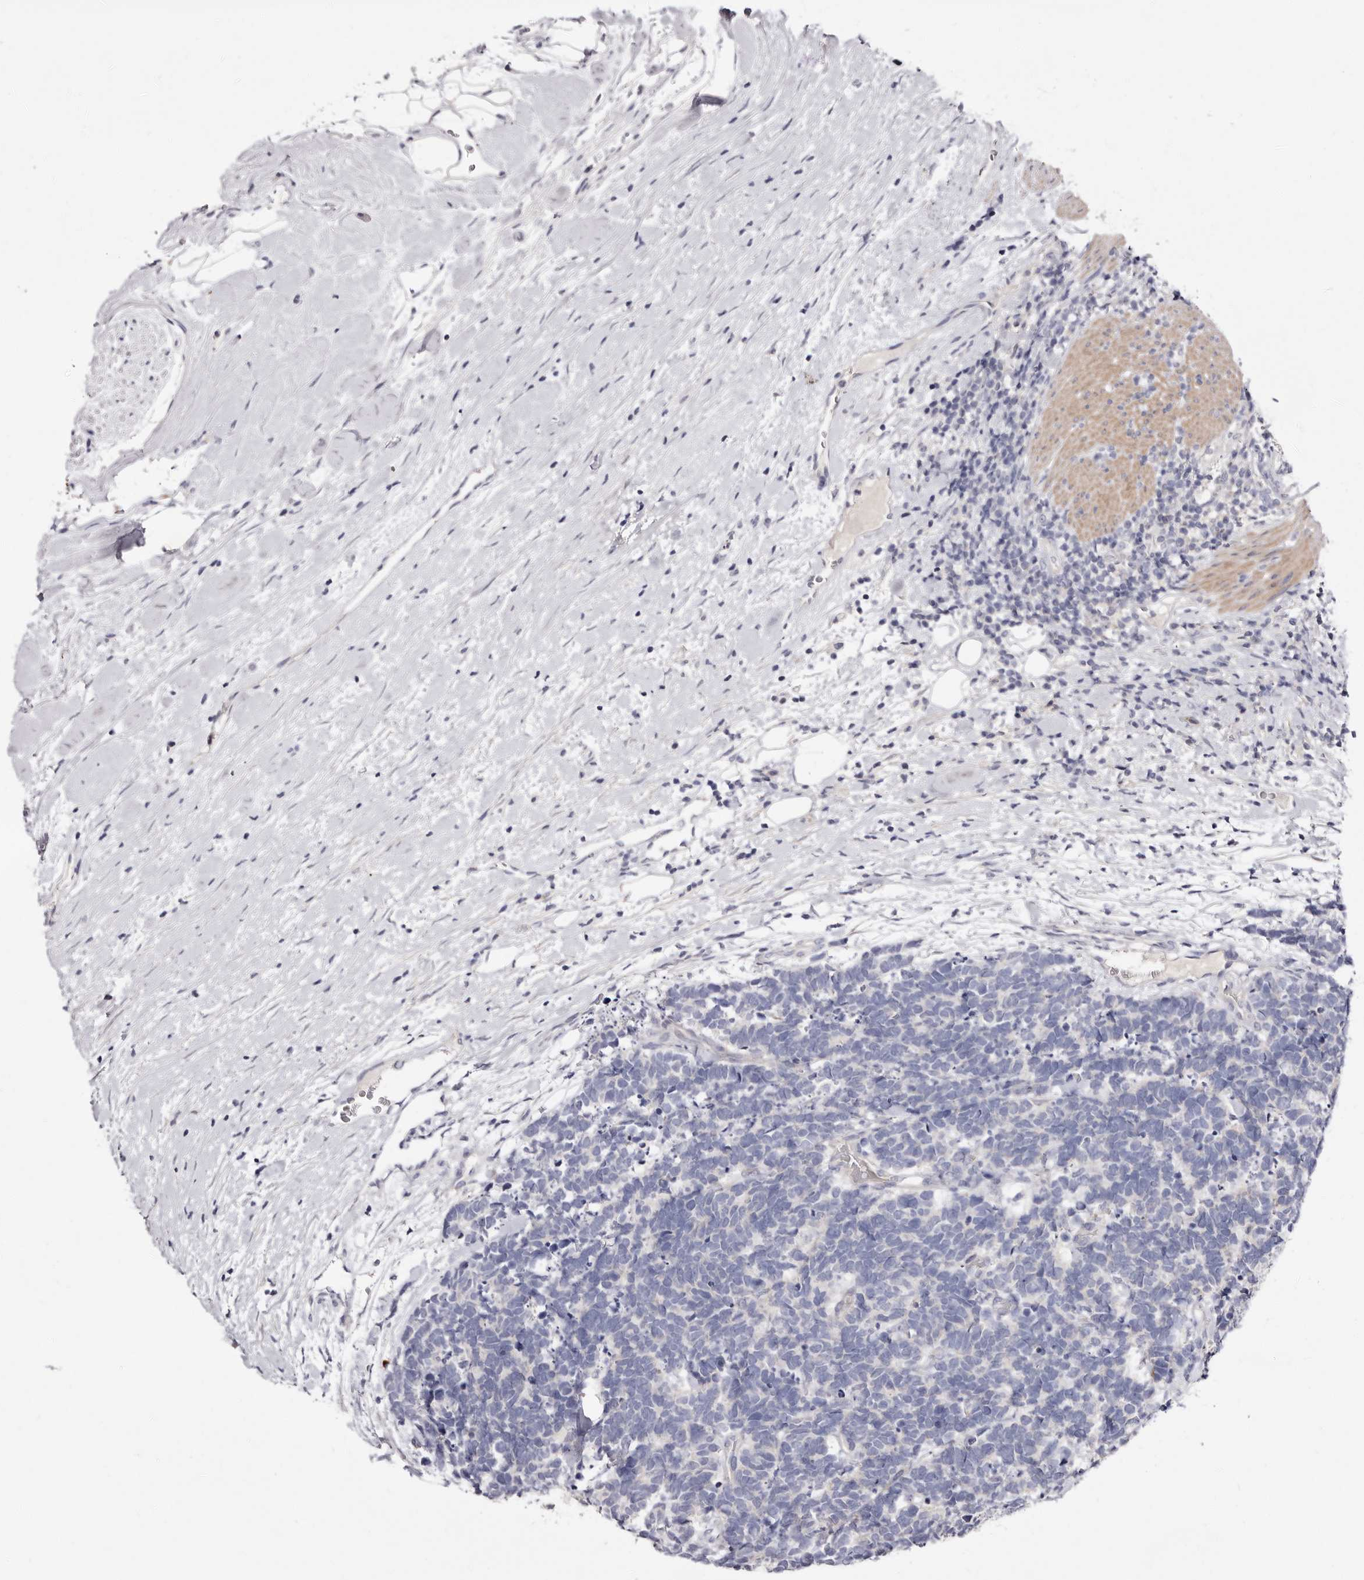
{"staining": {"intensity": "negative", "quantity": "none", "location": "none"}, "tissue": "carcinoid", "cell_type": "Tumor cells", "image_type": "cancer", "snomed": [{"axis": "morphology", "description": "Carcinoma, NOS"}, {"axis": "morphology", "description": "Carcinoid, malignant, NOS"}, {"axis": "topography", "description": "Urinary bladder"}], "caption": "A photomicrograph of human carcinoid is negative for staining in tumor cells.", "gene": "S1PR5", "patient": {"sex": "male", "age": 57}}